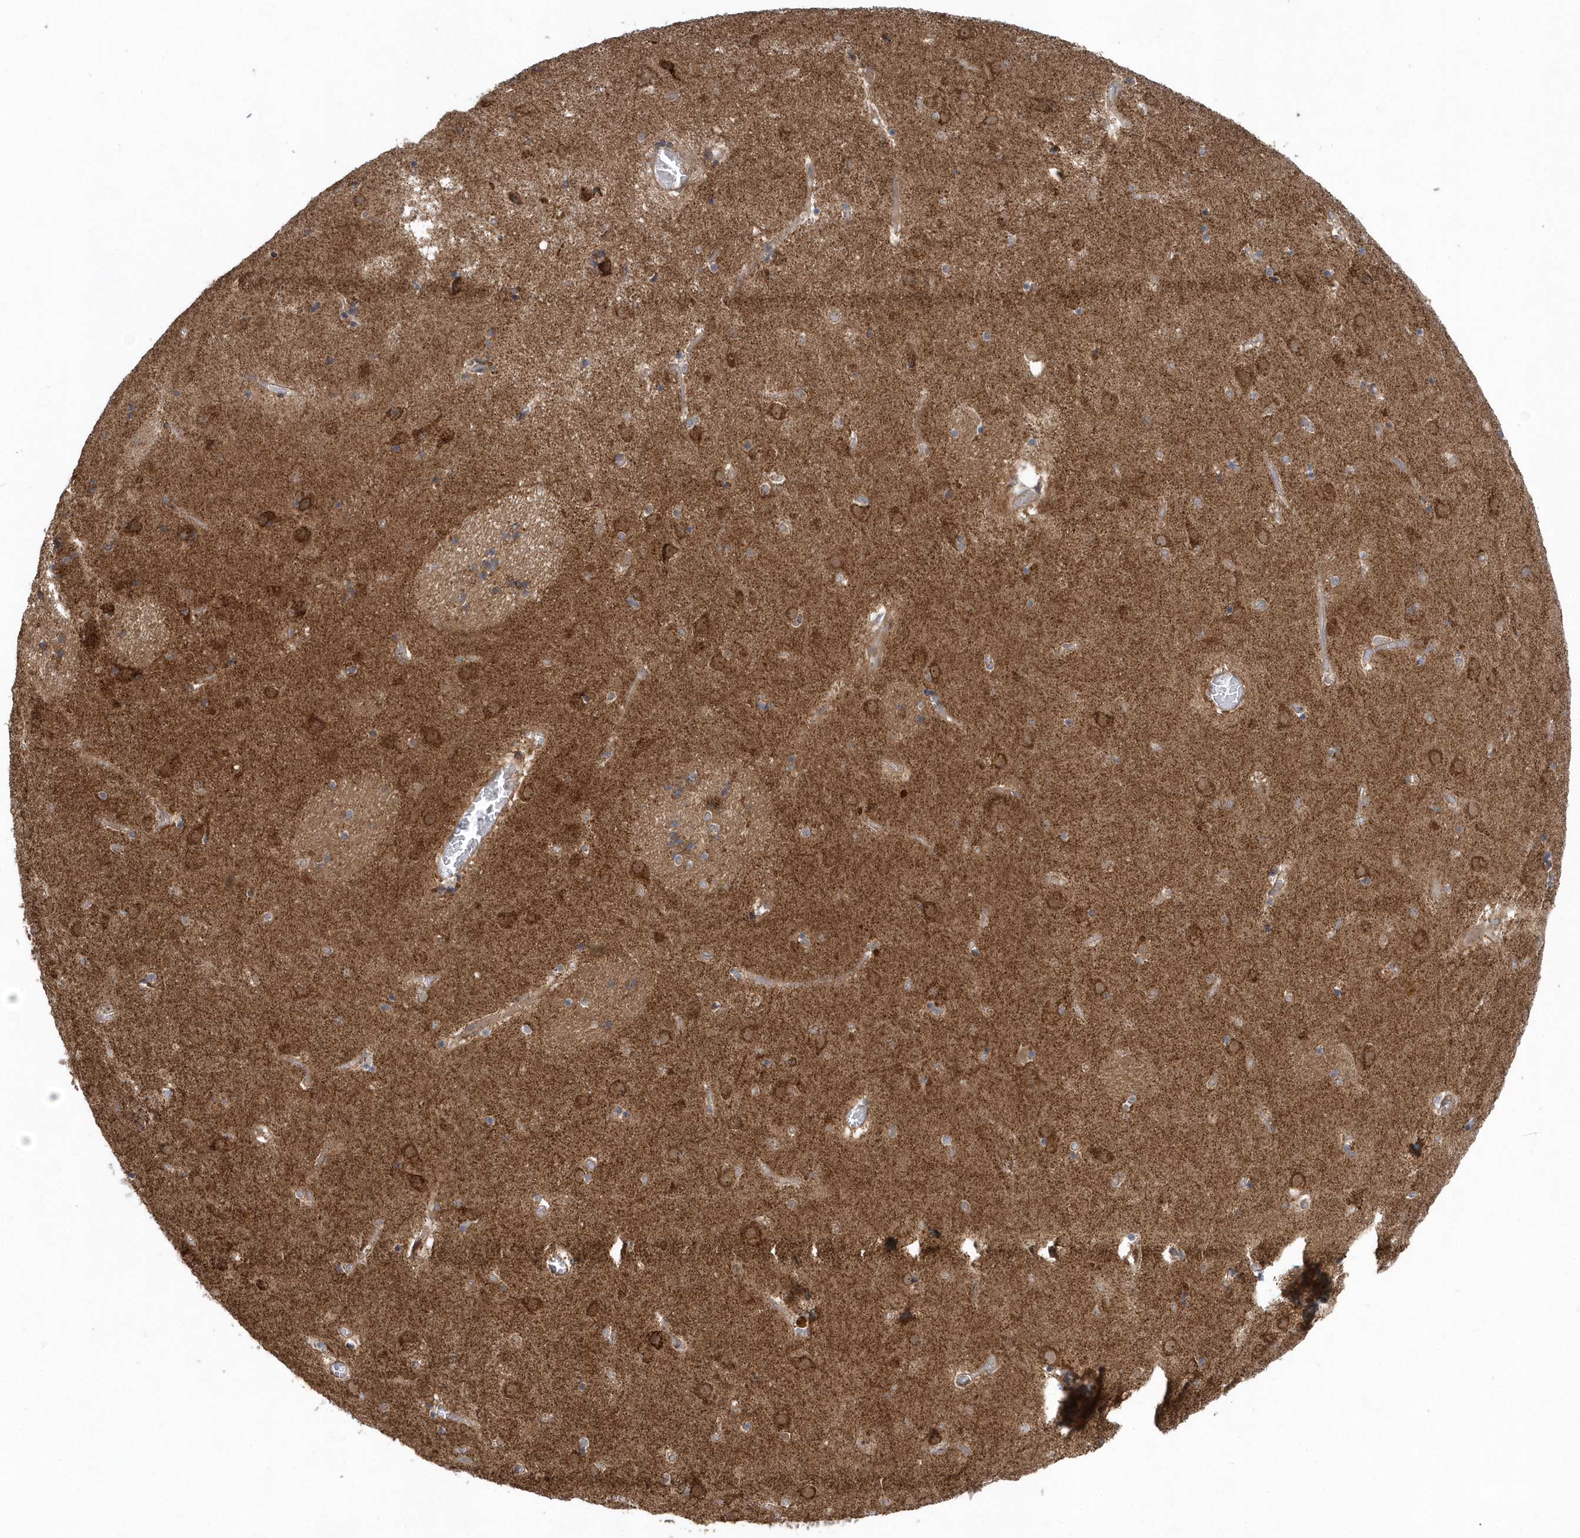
{"staining": {"intensity": "moderate", "quantity": "<25%", "location": "cytoplasmic/membranous"}, "tissue": "caudate", "cell_type": "Glial cells", "image_type": "normal", "snomed": [{"axis": "morphology", "description": "Normal tissue, NOS"}, {"axis": "topography", "description": "Lateral ventricle wall"}], "caption": "IHC of unremarkable human caudate exhibits low levels of moderate cytoplasmic/membranous expression in approximately <25% of glial cells.", "gene": "PPP1R7", "patient": {"sex": "male", "age": 70}}